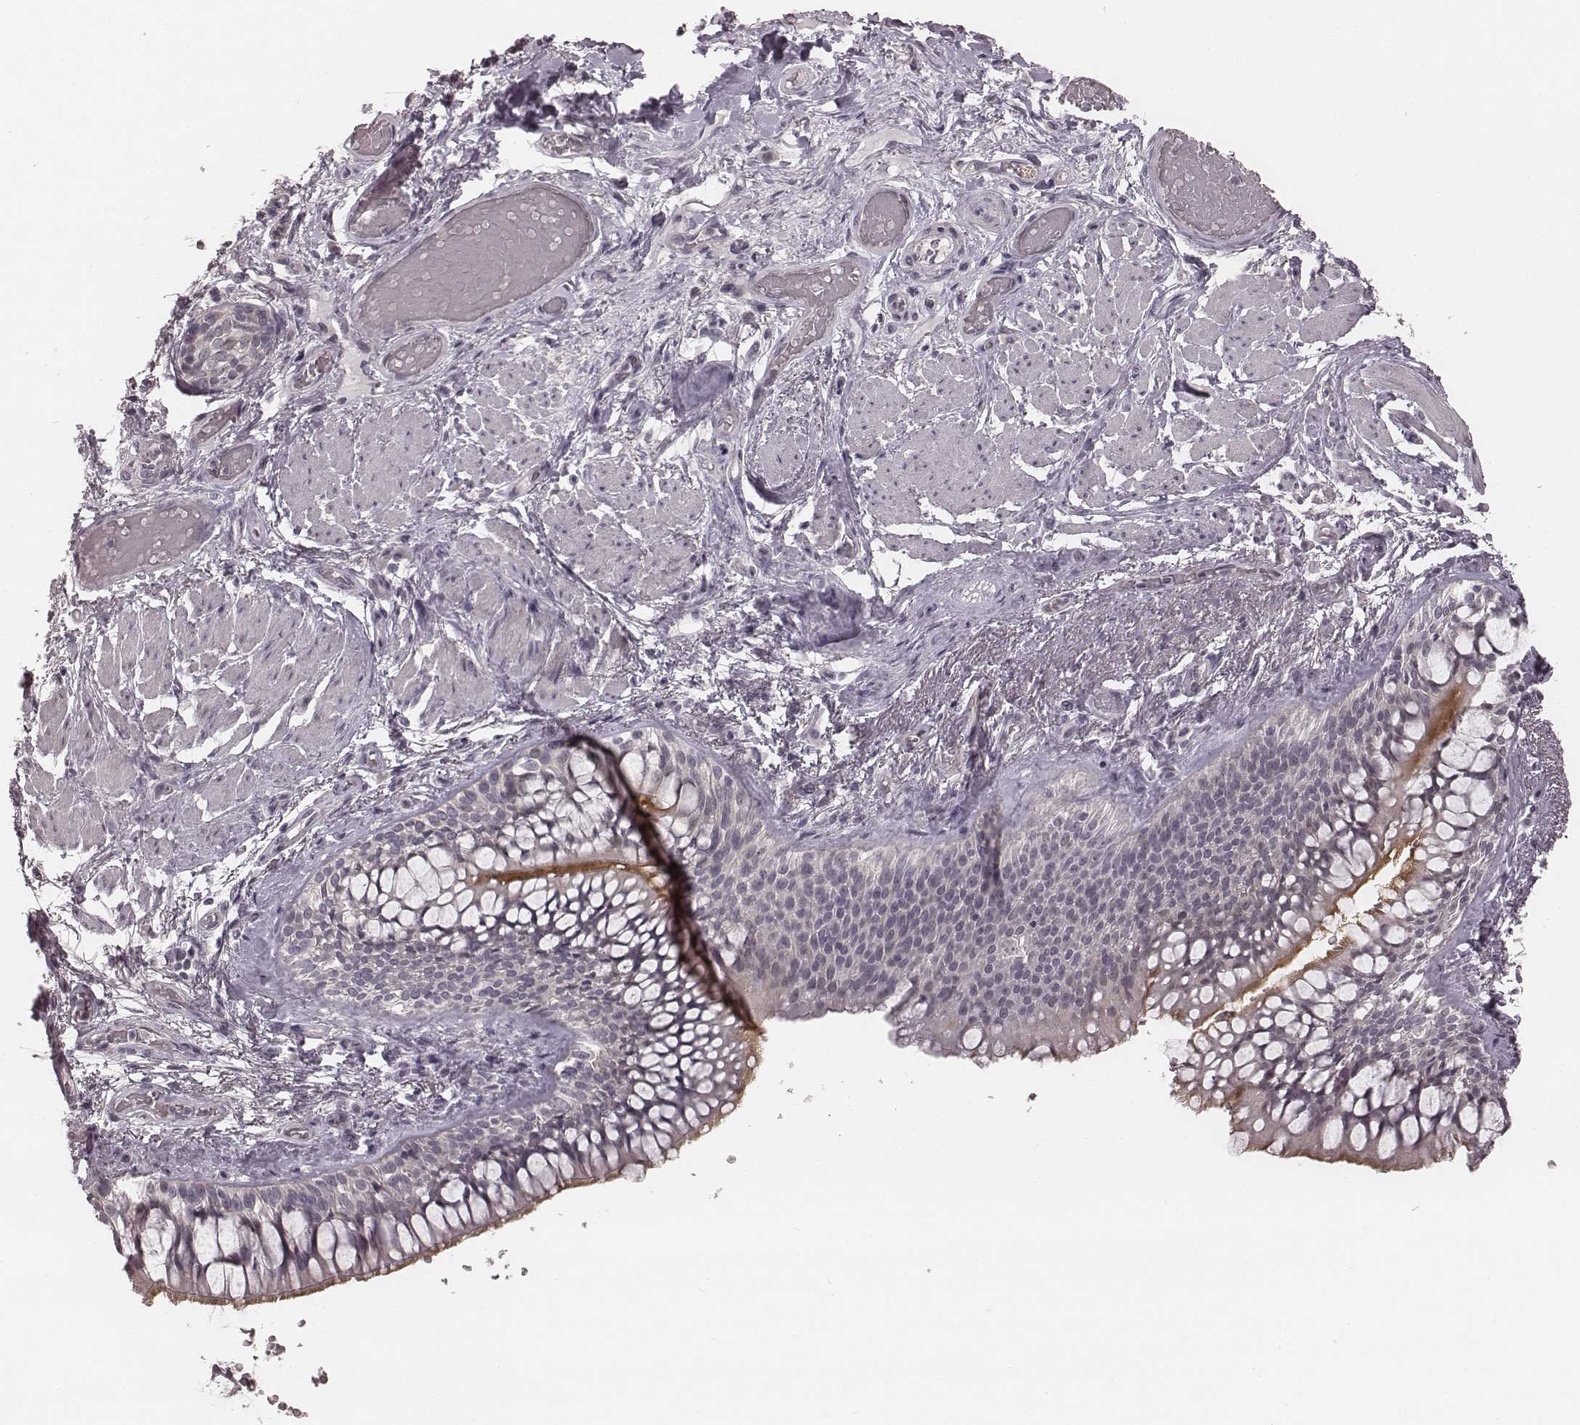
{"staining": {"intensity": "negative", "quantity": "none", "location": "none"}, "tissue": "soft tissue", "cell_type": "Fibroblasts", "image_type": "normal", "snomed": [{"axis": "morphology", "description": "Normal tissue, NOS"}, {"axis": "topography", "description": "Cartilage tissue"}, {"axis": "topography", "description": "Bronchus"}], "caption": "A high-resolution histopathology image shows immunohistochemistry staining of unremarkable soft tissue, which demonstrates no significant positivity in fibroblasts. Brightfield microscopy of immunohistochemistry (IHC) stained with DAB (3,3'-diaminobenzidine) (brown) and hematoxylin (blue), captured at high magnification.", "gene": "IQCG", "patient": {"sex": "male", "age": 64}}